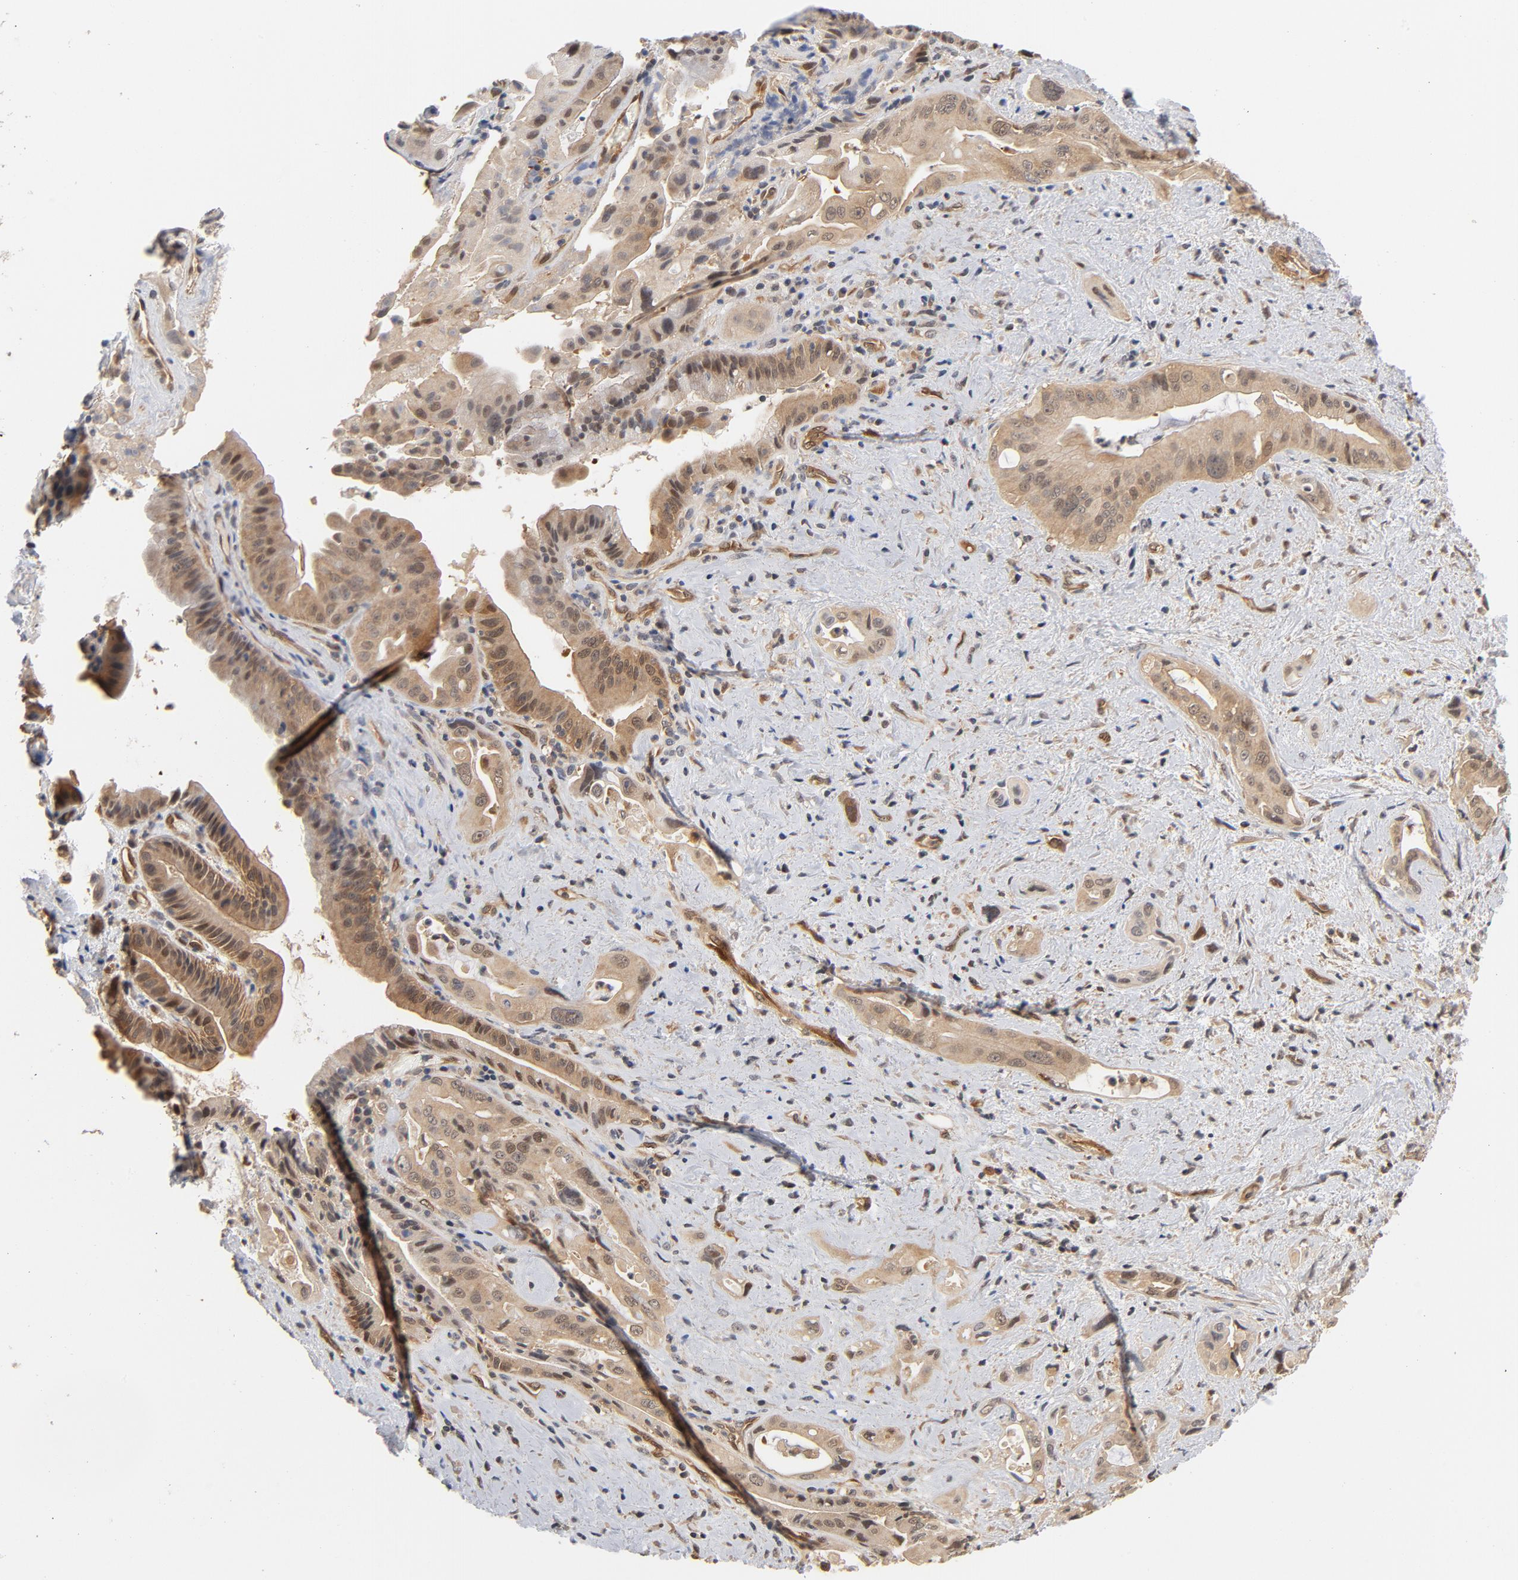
{"staining": {"intensity": "moderate", "quantity": ">75%", "location": "cytoplasmic/membranous,nuclear"}, "tissue": "pancreatic cancer", "cell_type": "Tumor cells", "image_type": "cancer", "snomed": [{"axis": "morphology", "description": "Adenocarcinoma, NOS"}, {"axis": "topography", "description": "Pancreas"}], "caption": "Protein expression by IHC shows moderate cytoplasmic/membranous and nuclear expression in about >75% of tumor cells in pancreatic cancer (adenocarcinoma).", "gene": "CDC37", "patient": {"sex": "male", "age": 77}}